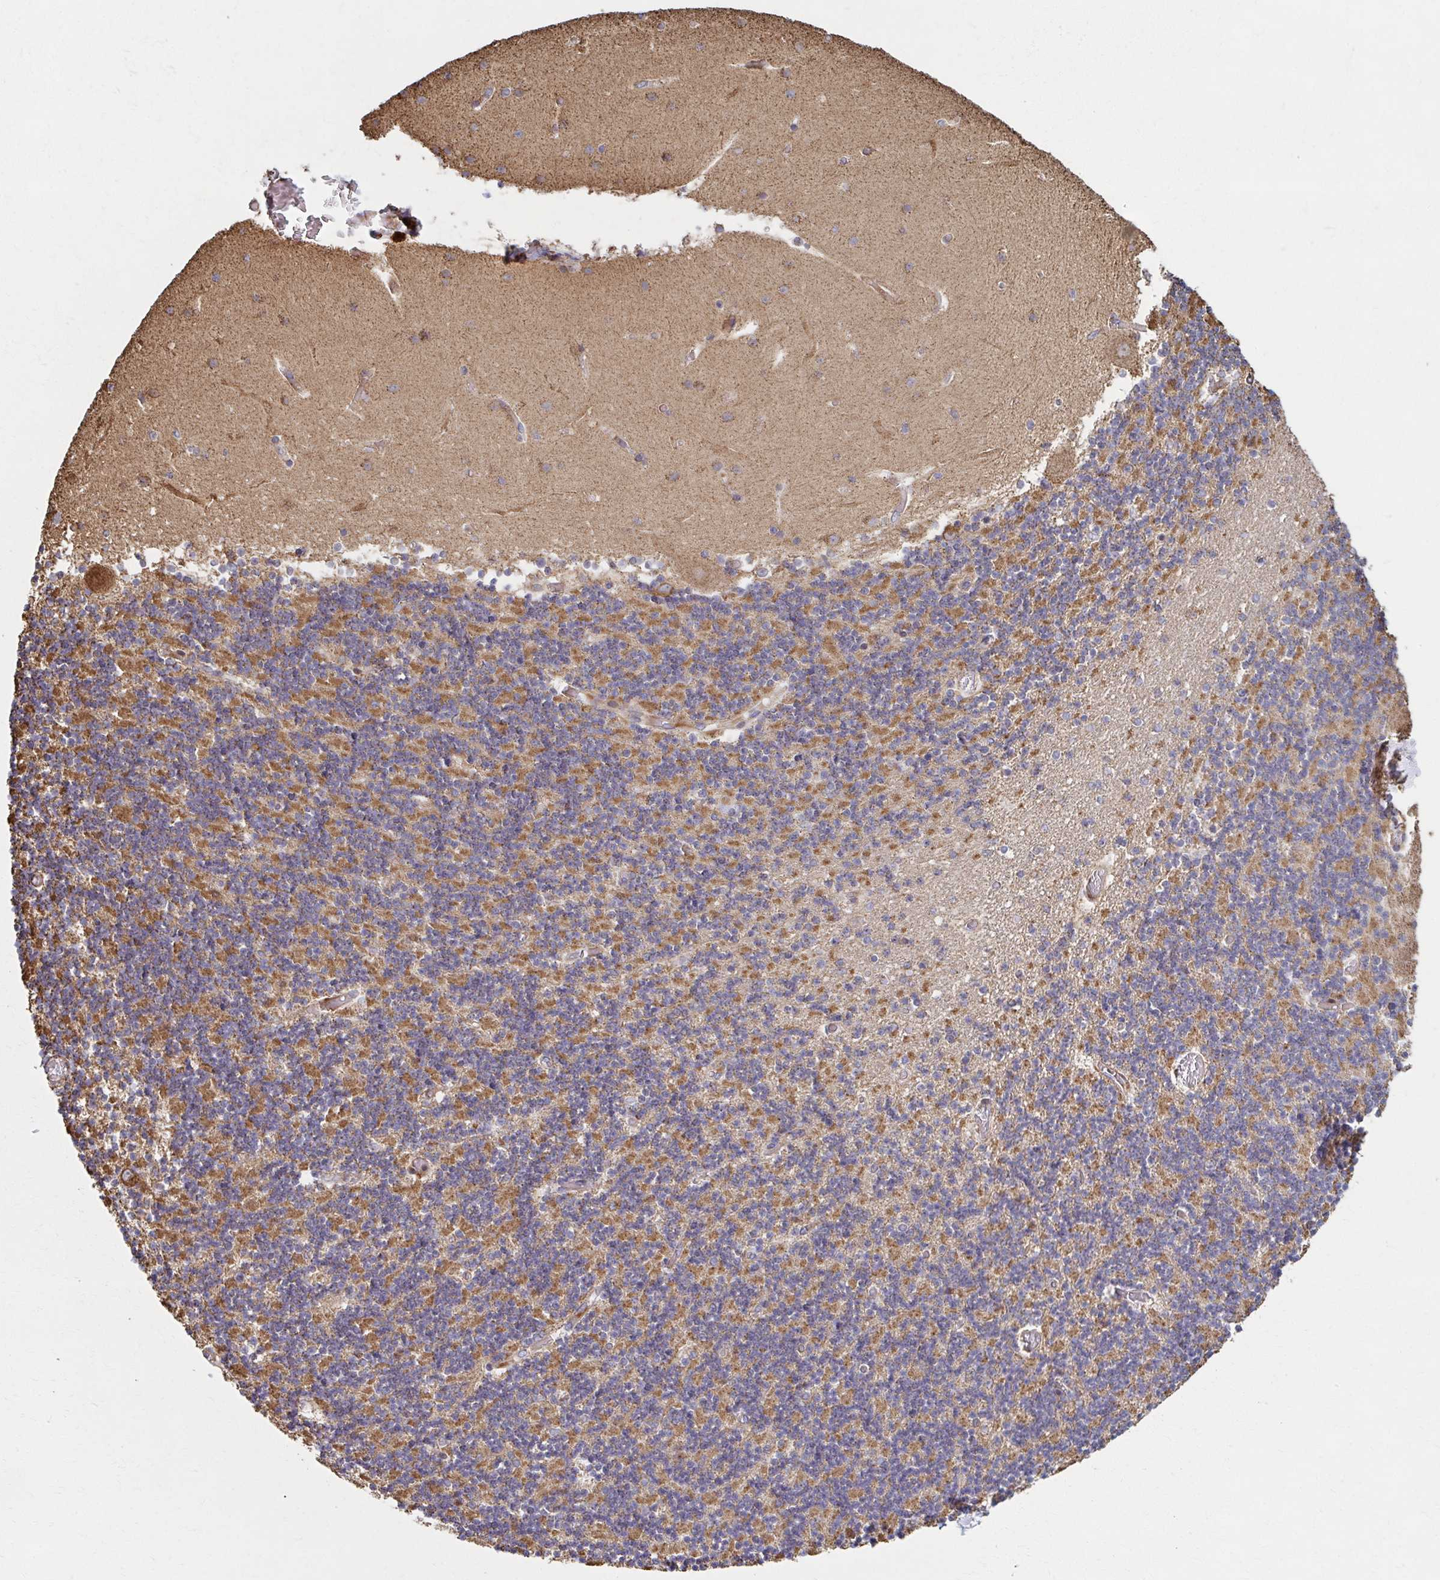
{"staining": {"intensity": "moderate", "quantity": ">75%", "location": "cytoplasmic/membranous"}, "tissue": "cerebellum", "cell_type": "Cells in granular layer", "image_type": "normal", "snomed": [{"axis": "morphology", "description": "Normal tissue, NOS"}, {"axis": "topography", "description": "Cerebellum"}], "caption": "A micrograph of human cerebellum stained for a protein displays moderate cytoplasmic/membranous brown staining in cells in granular layer. Immunohistochemistry (ihc) stains the protein of interest in brown and the nuclei are stained blue.", "gene": "SAT1", "patient": {"sex": "female", "age": 28}}